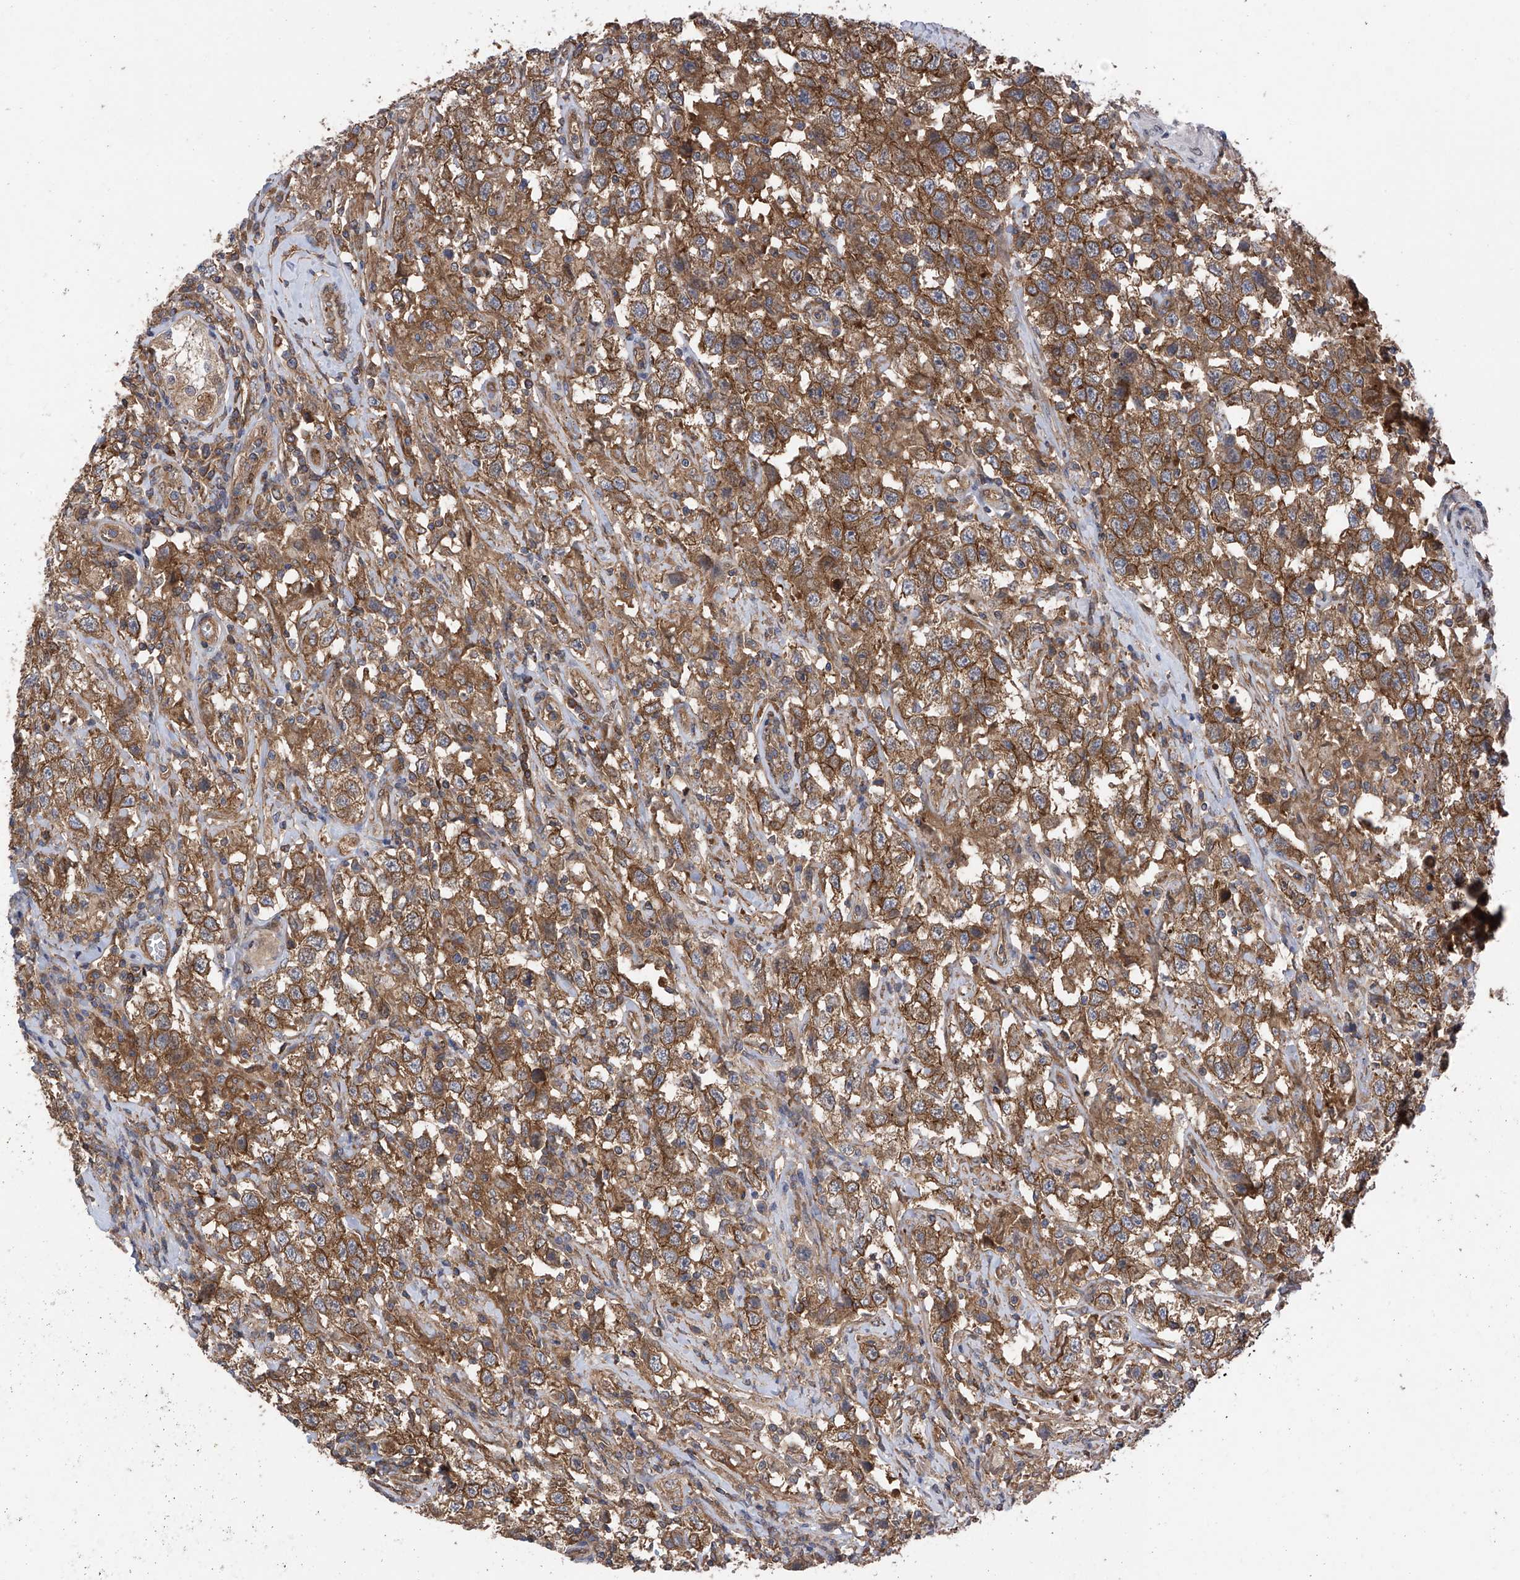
{"staining": {"intensity": "moderate", "quantity": ">75%", "location": "cytoplasmic/membranous"}, "tissue": "testis cancer", "cell_type": "Tumor cells", "image_type": "cancer", "snomed": [{"axis": "morphology", "description": "Seminoma, NOS"}, {"axis": "topography", "description": "Testis"}], "caption": "An immunohistochemistry (IHC) histopathology image of neoplastic tissue is shown. Protein staining in brown labels moderate cytoplasmic/membranous positivity in testis seminoma within tumor cells.", "gene": "CHPF", "patient": {"sex": "male", "age": 41}}